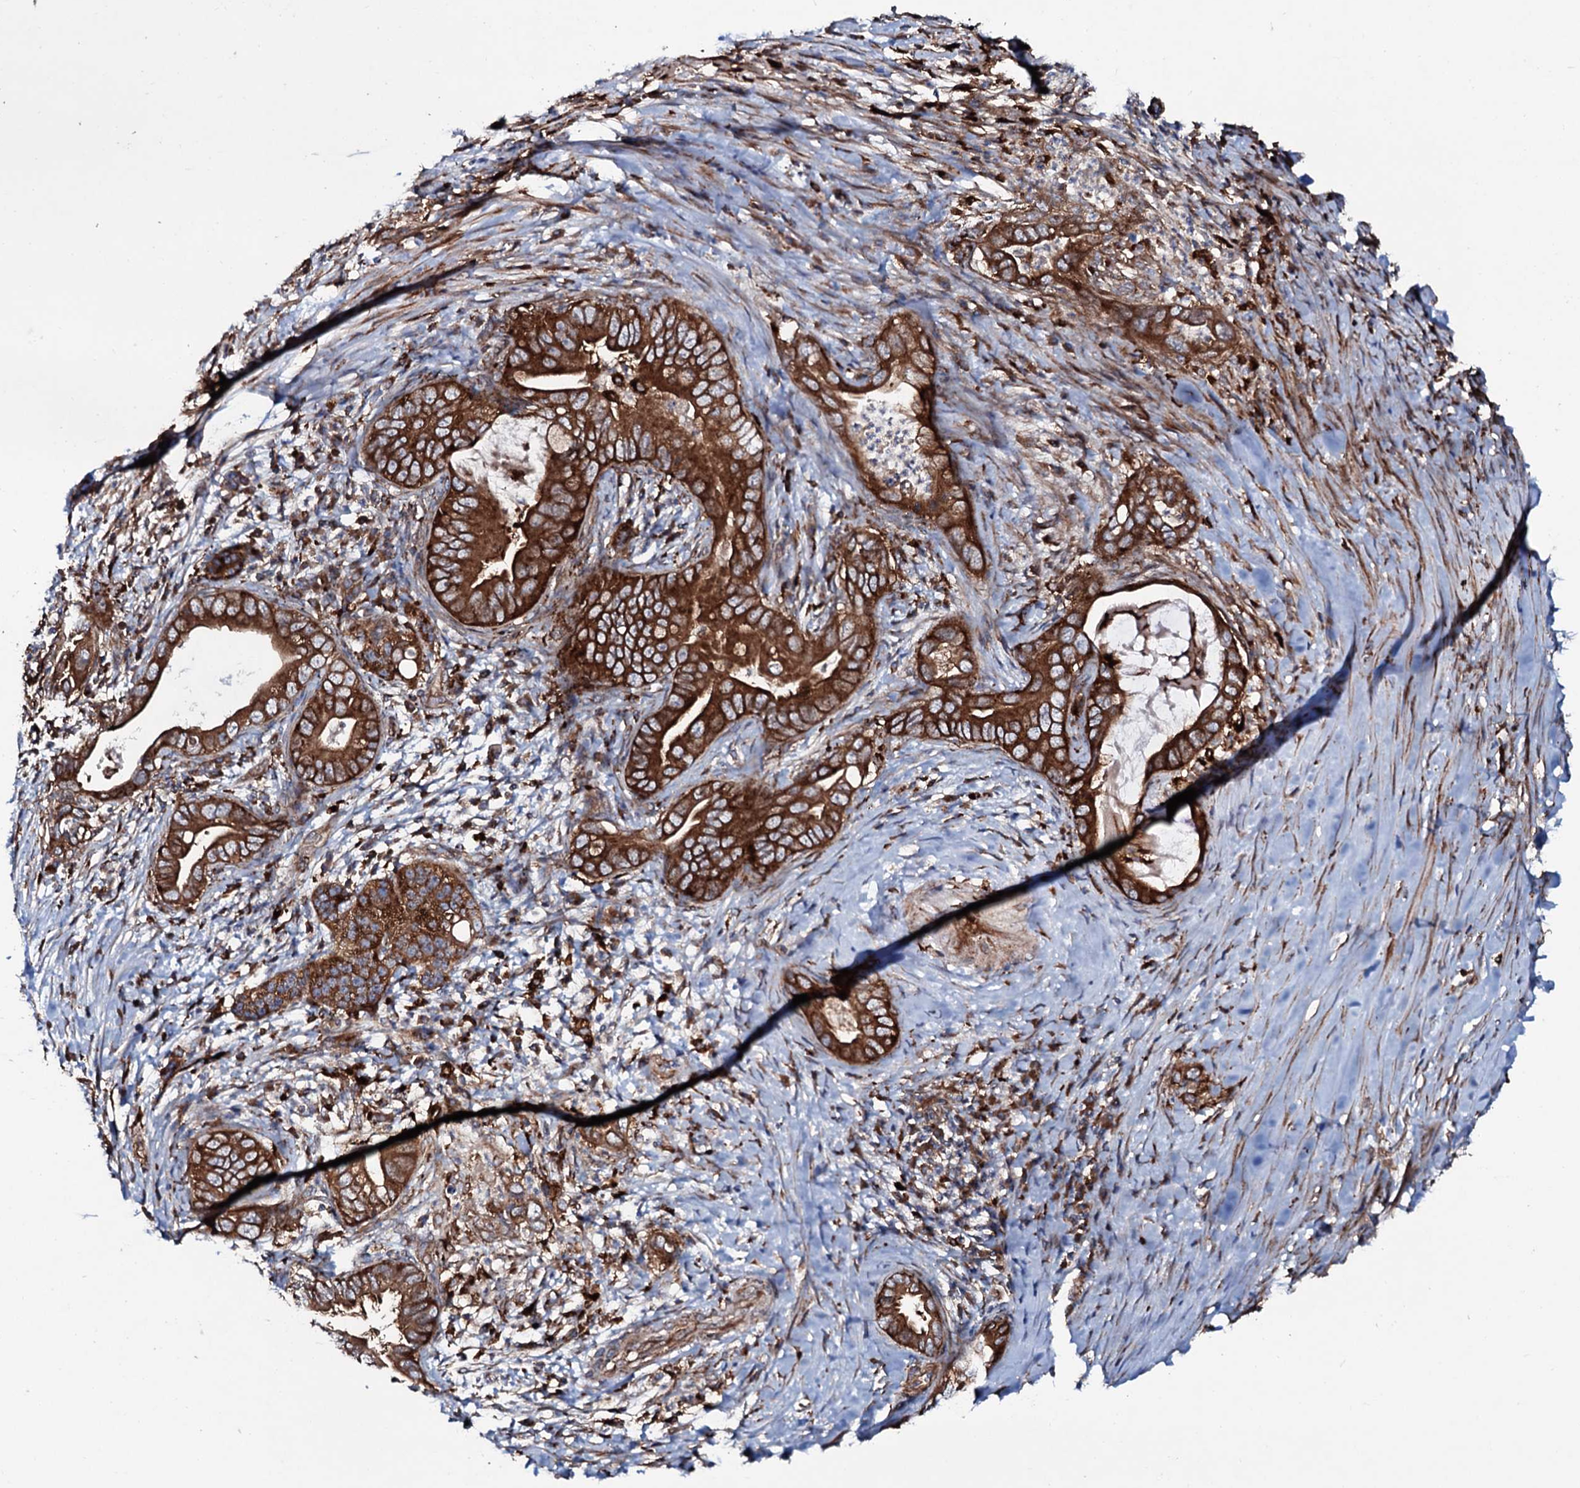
{"staining": {"intensity": "strong", "quantity": ">75%", "location": "cytoplasmic/membranous"}, "tissue": "pancreatic cancer", "cell_type": "Tumor cells", "image_type": "cancer", "snomed": [{"axis": "morphology", "description": "Adenocarcinoma, NOS"}, {"axis": "topography", "description": "Pancreas"}], "caption": "A high-resolution photomicrograph shows immunohistochemistry staining of pancreatic adenocarcinoma, which exhibits strong cytoplasmic/membranous staining in approximately >75% of tumor cells. The protein of interest is stained brown, and the nuclei are stained in blue (DAB (3,3'-diaminobenzidine) IHC with brightfield microscopy, high magnification).", "gene": "P2RX4", "patient": {"sex": "male", "age": 75}}